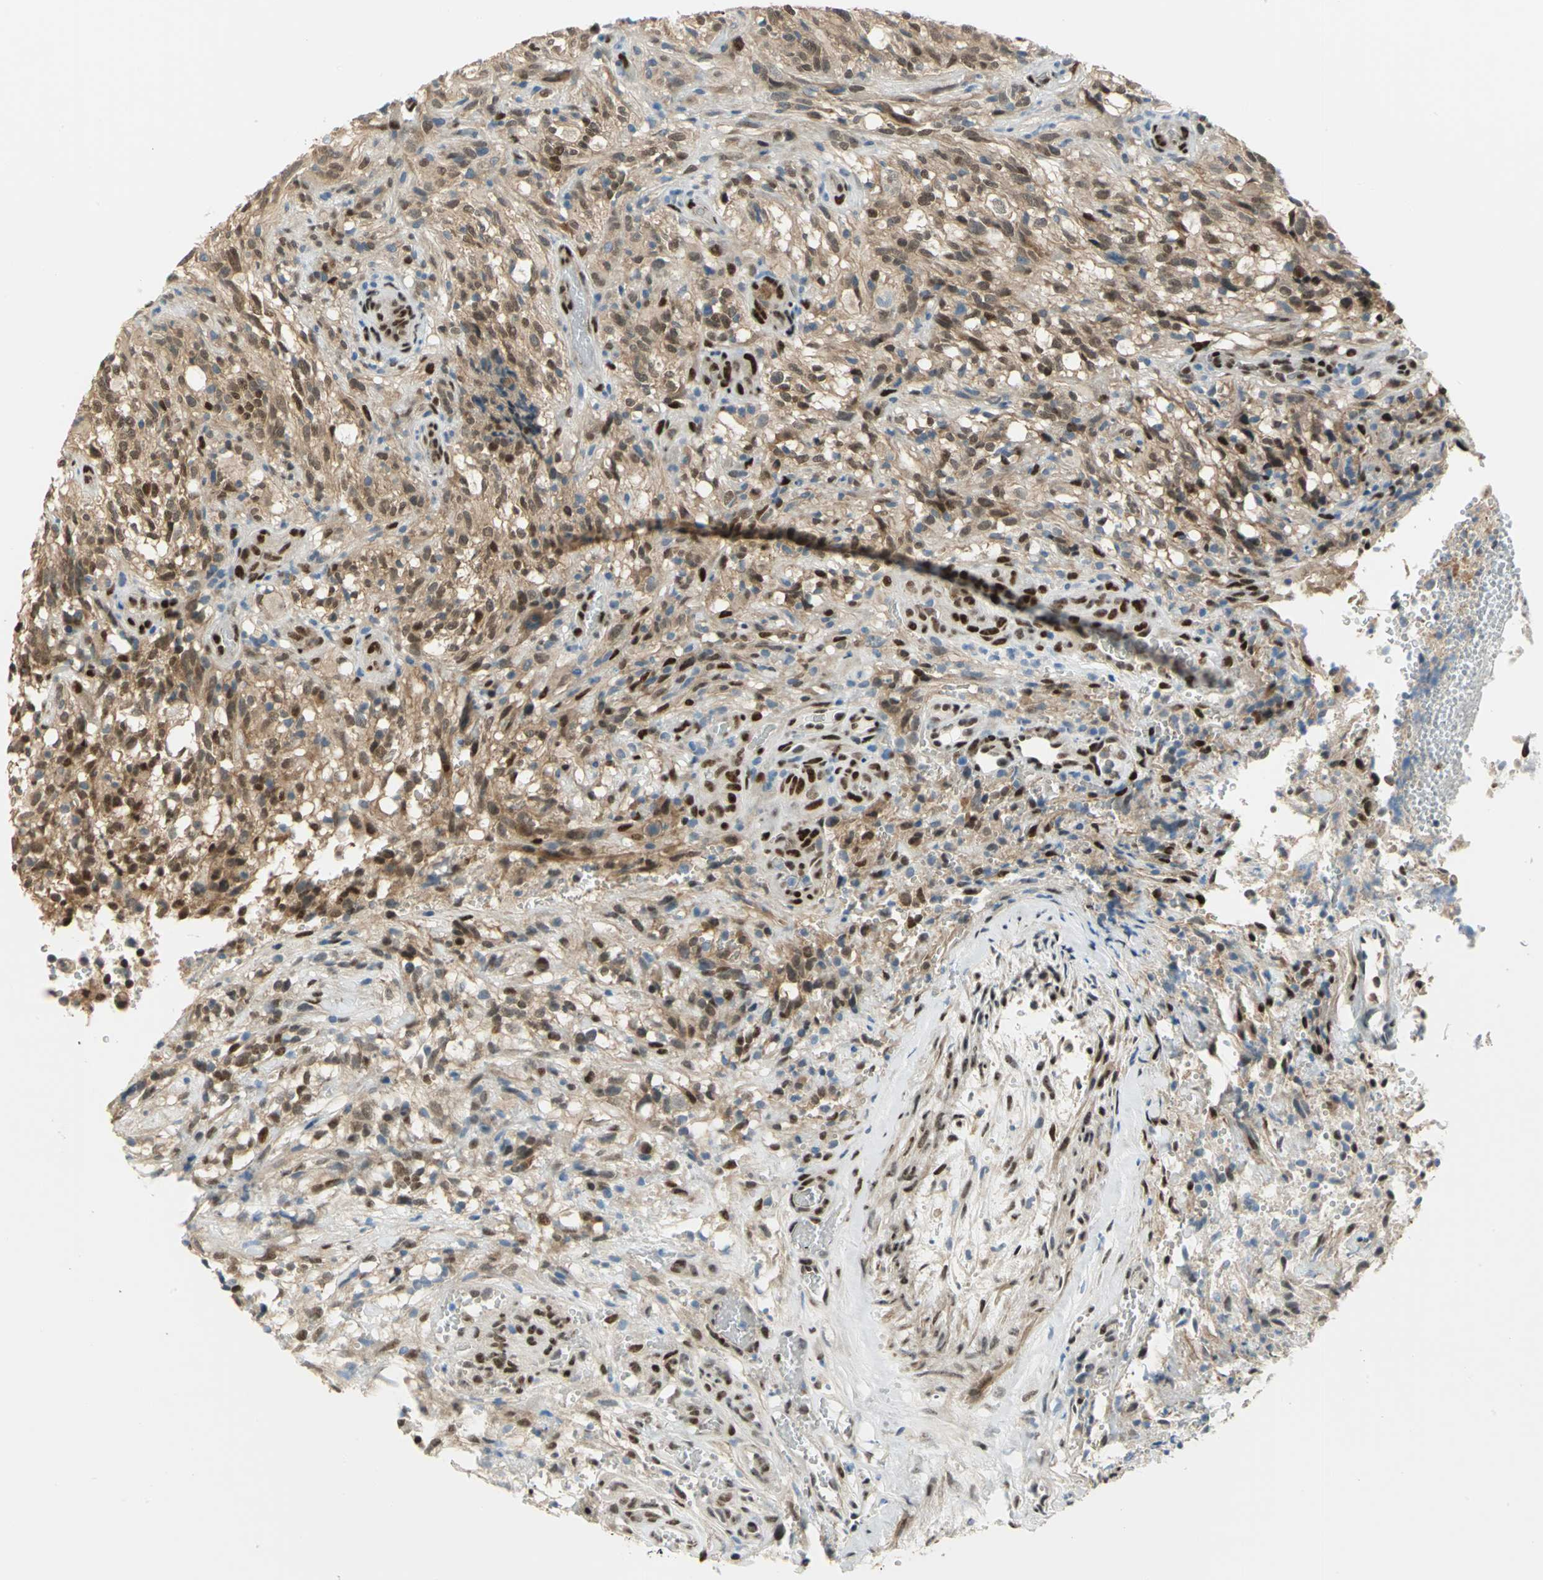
{"staining": {"intensity": "moderate", "quantity": ">75%", "location": "cytoplasmic/membranous,nuclear"}, "tissue": "glioma", "cell_type": "Tumor cells", "image_type": "cancer", "snomed": [{"axis": "morphology", "description": "Normal tissue, NOS"}, {"axis": "morphology", "description": "Glioma, malignant, High grade"}, {"axis": "topography", "description": "Cerebral cortex"}], "caption": "Human glioma stained with a brown dye shows moderate cytoplasmic/membranous and nuclear positive staining in about >75% of tumor cells.", "gene": "RBFOX2", "patient": {"sex": "male", "age": 75}}